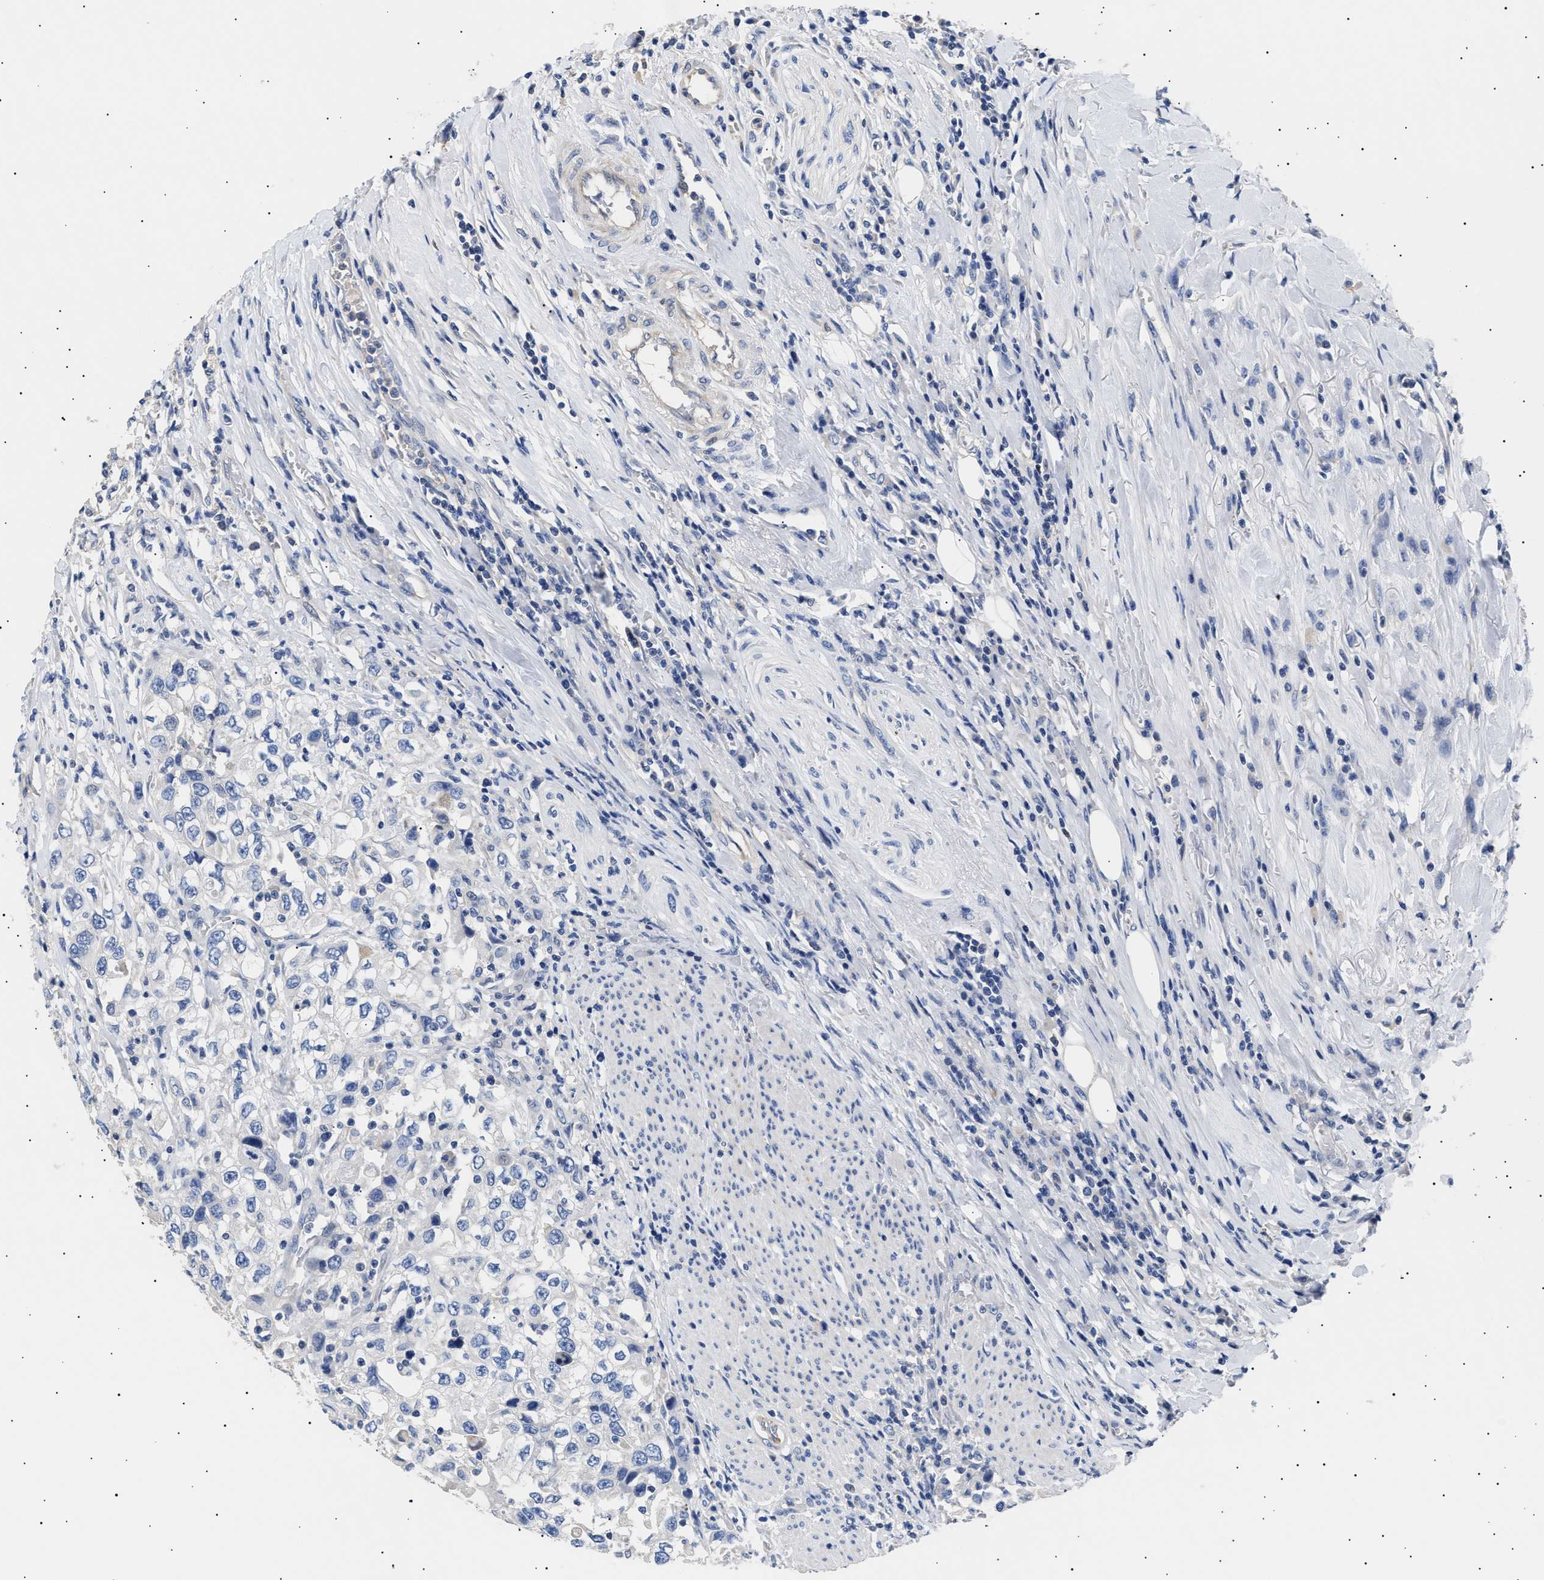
{"staining": {"intensity": "negative", "quantity": "none", "location": "none"}, "tissue": "urothelial cancer", "cell_type": "Tumor cells", "image_type": "cancer", "snomed": [{"axis": "morphology", "description": "Urothelial carcinoma, High grade"}, {"axis": "topography", "description": "Urinary bladder"}], "caption": "Tumor cells show no significant expression in urothelial cancer.", "gene": "HEMGN", "patient": {"sex": "female", "age": 80}}